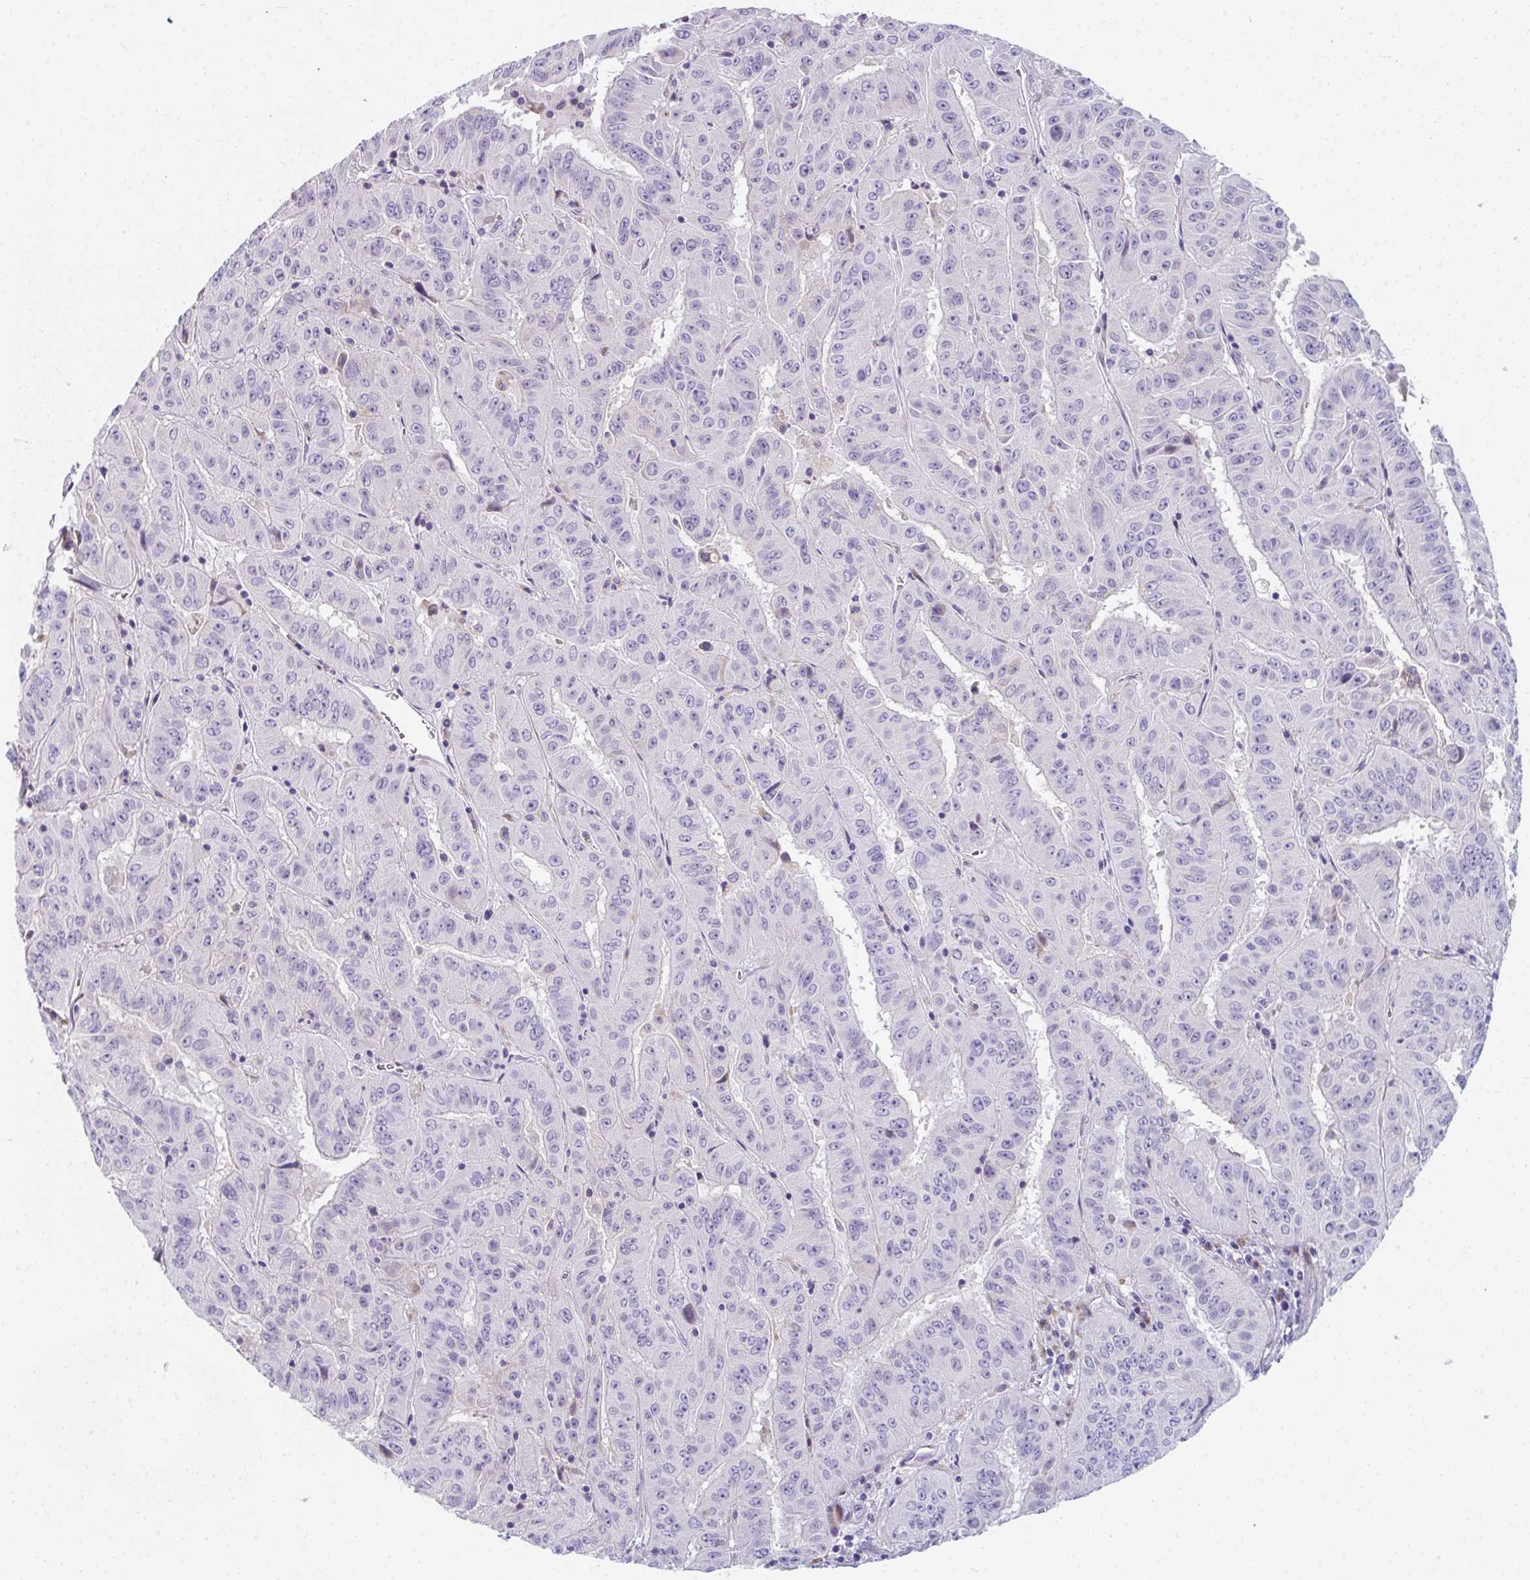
{"staining": {"intensity": "negative", "quantity": "none", "location": "none"}, "tissue": "pancreatic cancer", "cell_type": "Tumor cells", "image_type": "cancer", "snomed": [{"axis": "morphology", "description": "Adenocarcinoma, NOS"}, {"axis": "topography", "description": "Pancreas"}], "caption": "IHC of pancreatic cancer (adenocarcinoma) exhibits no staining in tumor cells. (Stains: DAB immunohistochemistry with hematoxylin counter stain, Microscopy: brightfield microscopy at high magnification).", "gene": "EIF1AD", "patient": {"sex": "male", "age": 63}}